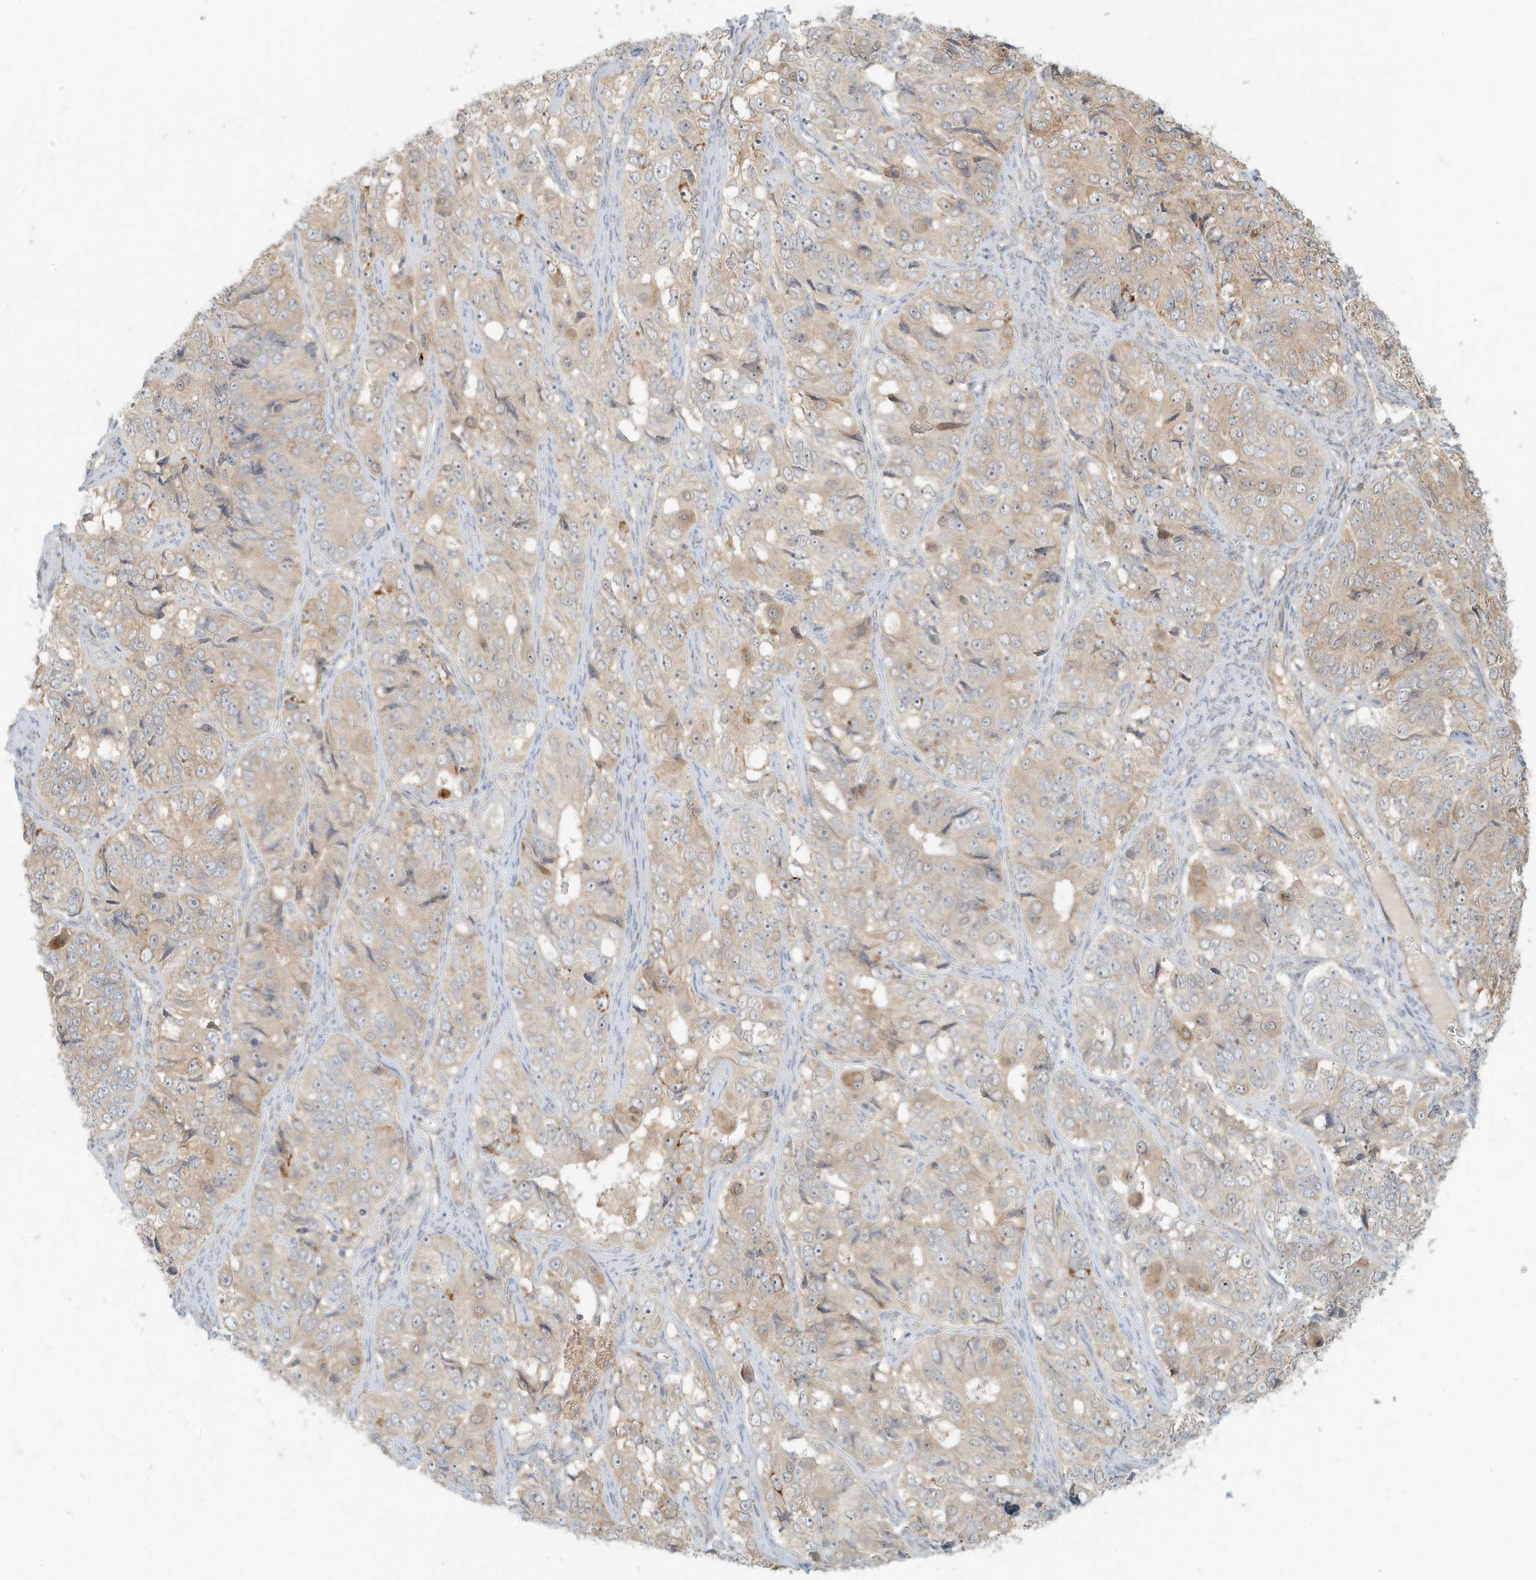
{"staining": {"intensity": "weak", "quantity": "25%-75%", "location": "cytoplasmic/membranous"}, "tissue": "ovarian cancer", "cell_type": "Tumor cells", "image_type": "cancer", "snomed": [{"axis": "morphology", "description": "Carcinoma, endometroid"}, {"axis": "topography", "description": "Ovary"}], "caption": "This photomicrograph reveals IHC staining of human endometroid carcinoma (ovarian), with low weak cytoplasmic/membranous staining in about 25%-75% of tumor cells.", "gene": "MCOLN1", "patient": {"sex": "female", "age": 51}}